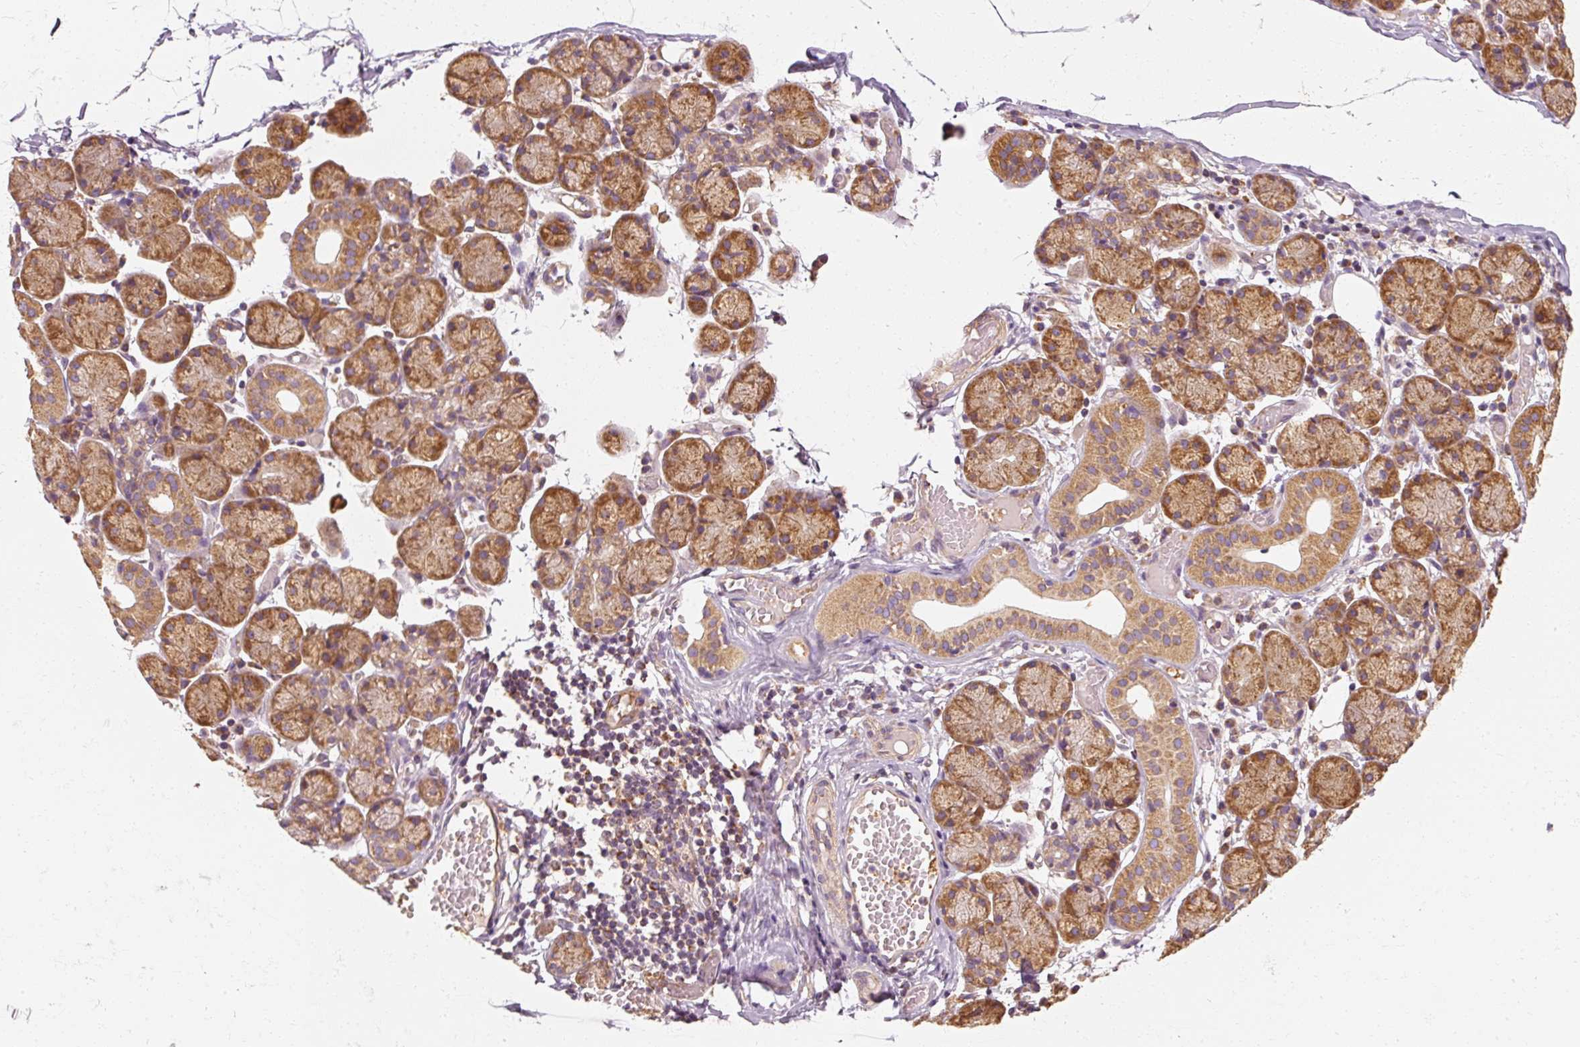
{"staining": {"intensity": "moderate", "quantity": ">75%", "location": "cytoplasmic/membranous"}, "tissue": "salivary gland", "cell_type": "Glandular cells", "image_type": "normal", "snomed": [{"axis": "morphology", "description": "Normal tissue, NOS"}, {"axis": "topography", "description": "Salivary gland"}], "caption": "An immunohistochemistry photomicrograph of normal tissue is shown. Protein staining in brown labels moderate cytoplasmic/membranous positivity in salivary gland within glandular cells.", "gene": "TOMM40", "patient": {"sex": "female", "age": 24}}